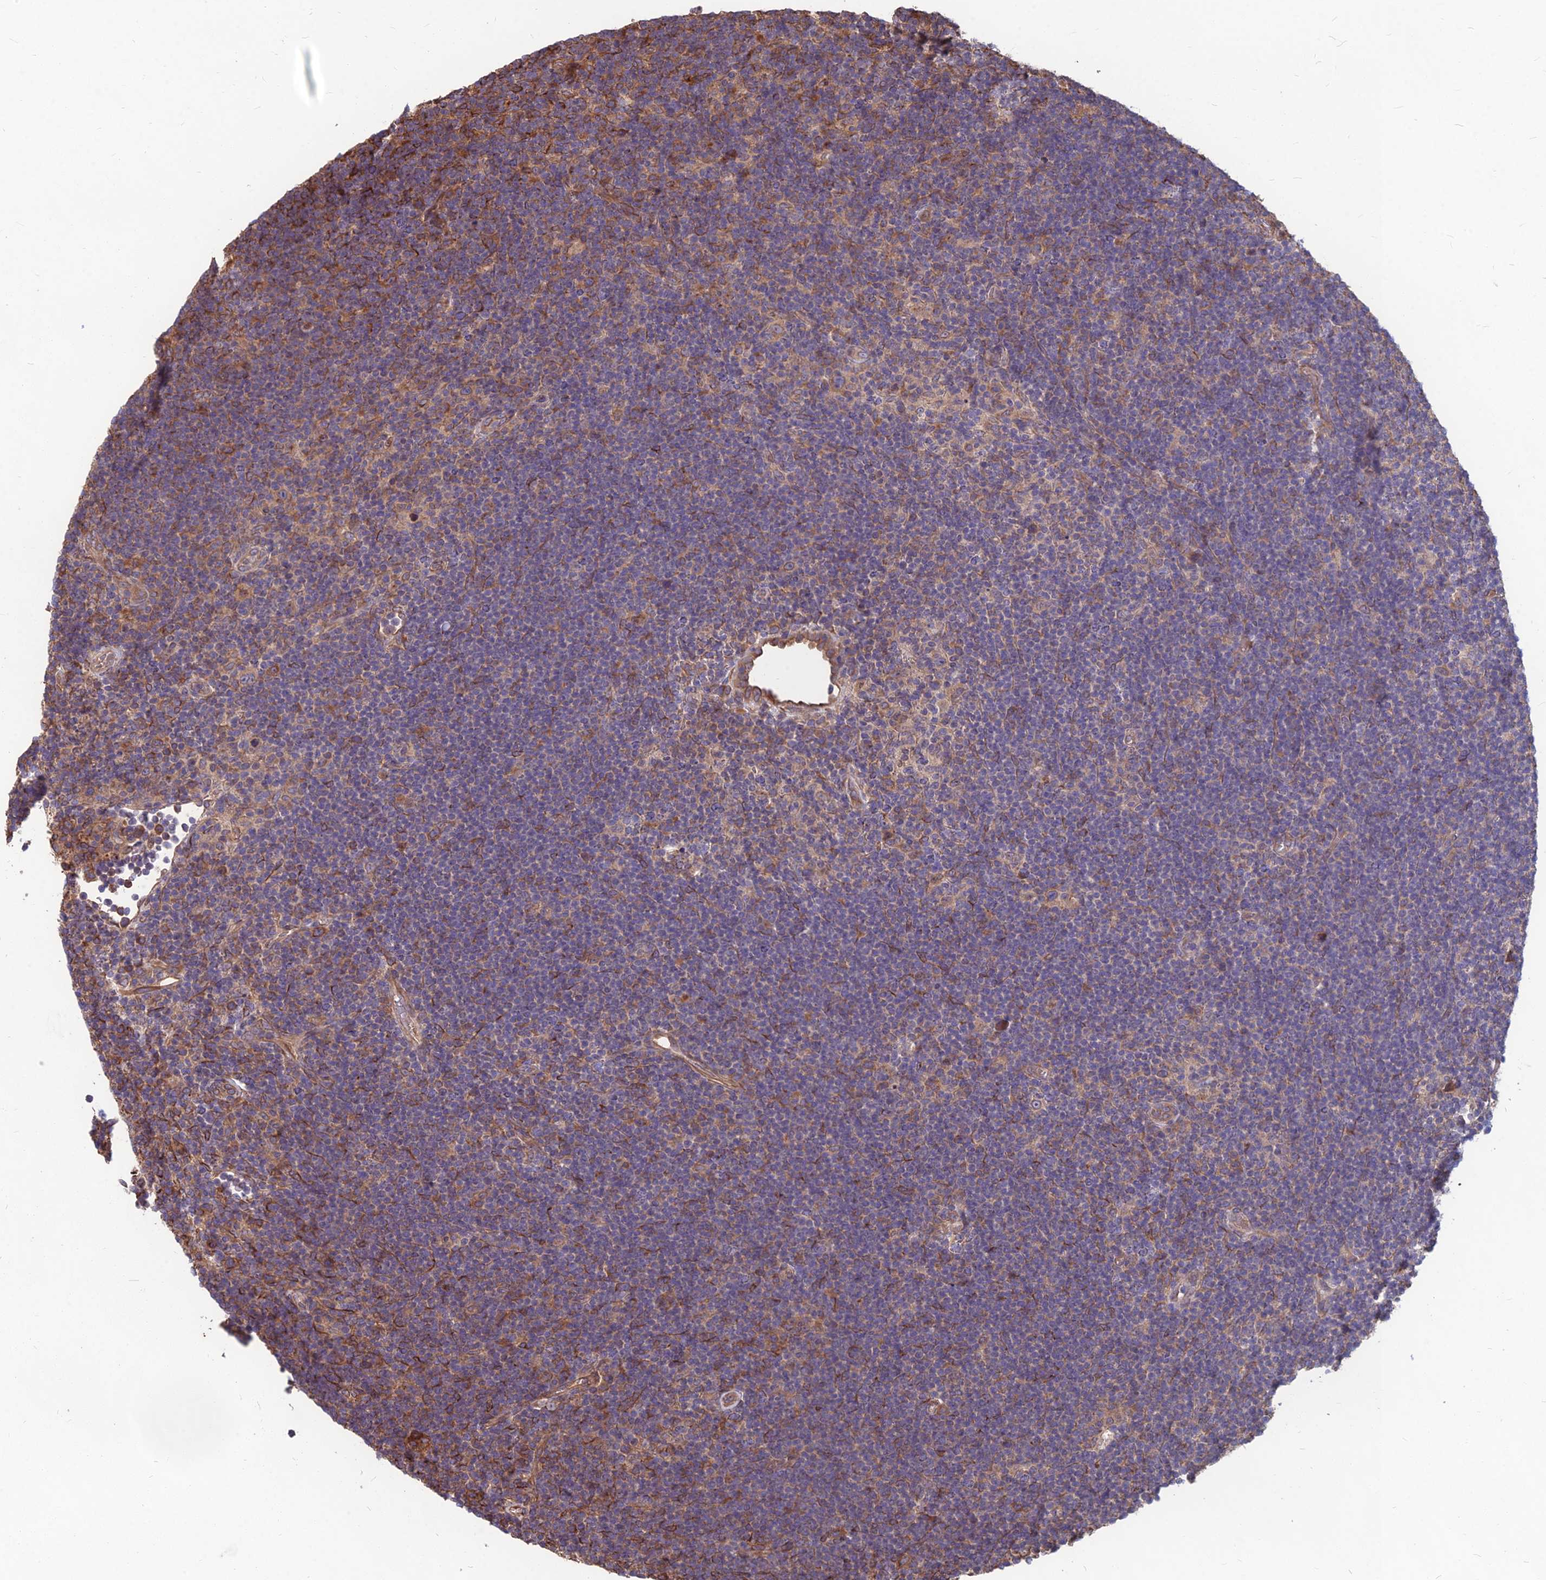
{"staining": {"intensity": "weak", "quantity": "25%-75%", "location": "cytoplasmic/membranous"}, "tissue": "lymphoma", "cell_type": "Tumor cells", "image_type": "cancer", "snomed": [{"axis": "morphology", "description": "Hodgkin's disease, NOS"}, {"axis": "topography", "description": "Lymph node"}], "caption": "Hodgkin's disease was stained to show a protein in brown. There is low levels of weak cytoplasmic/membranous expression in about 25%-75% of tumor cells.", "gene": "LSM6", "patient": {"sex": "female", "age": 57}}